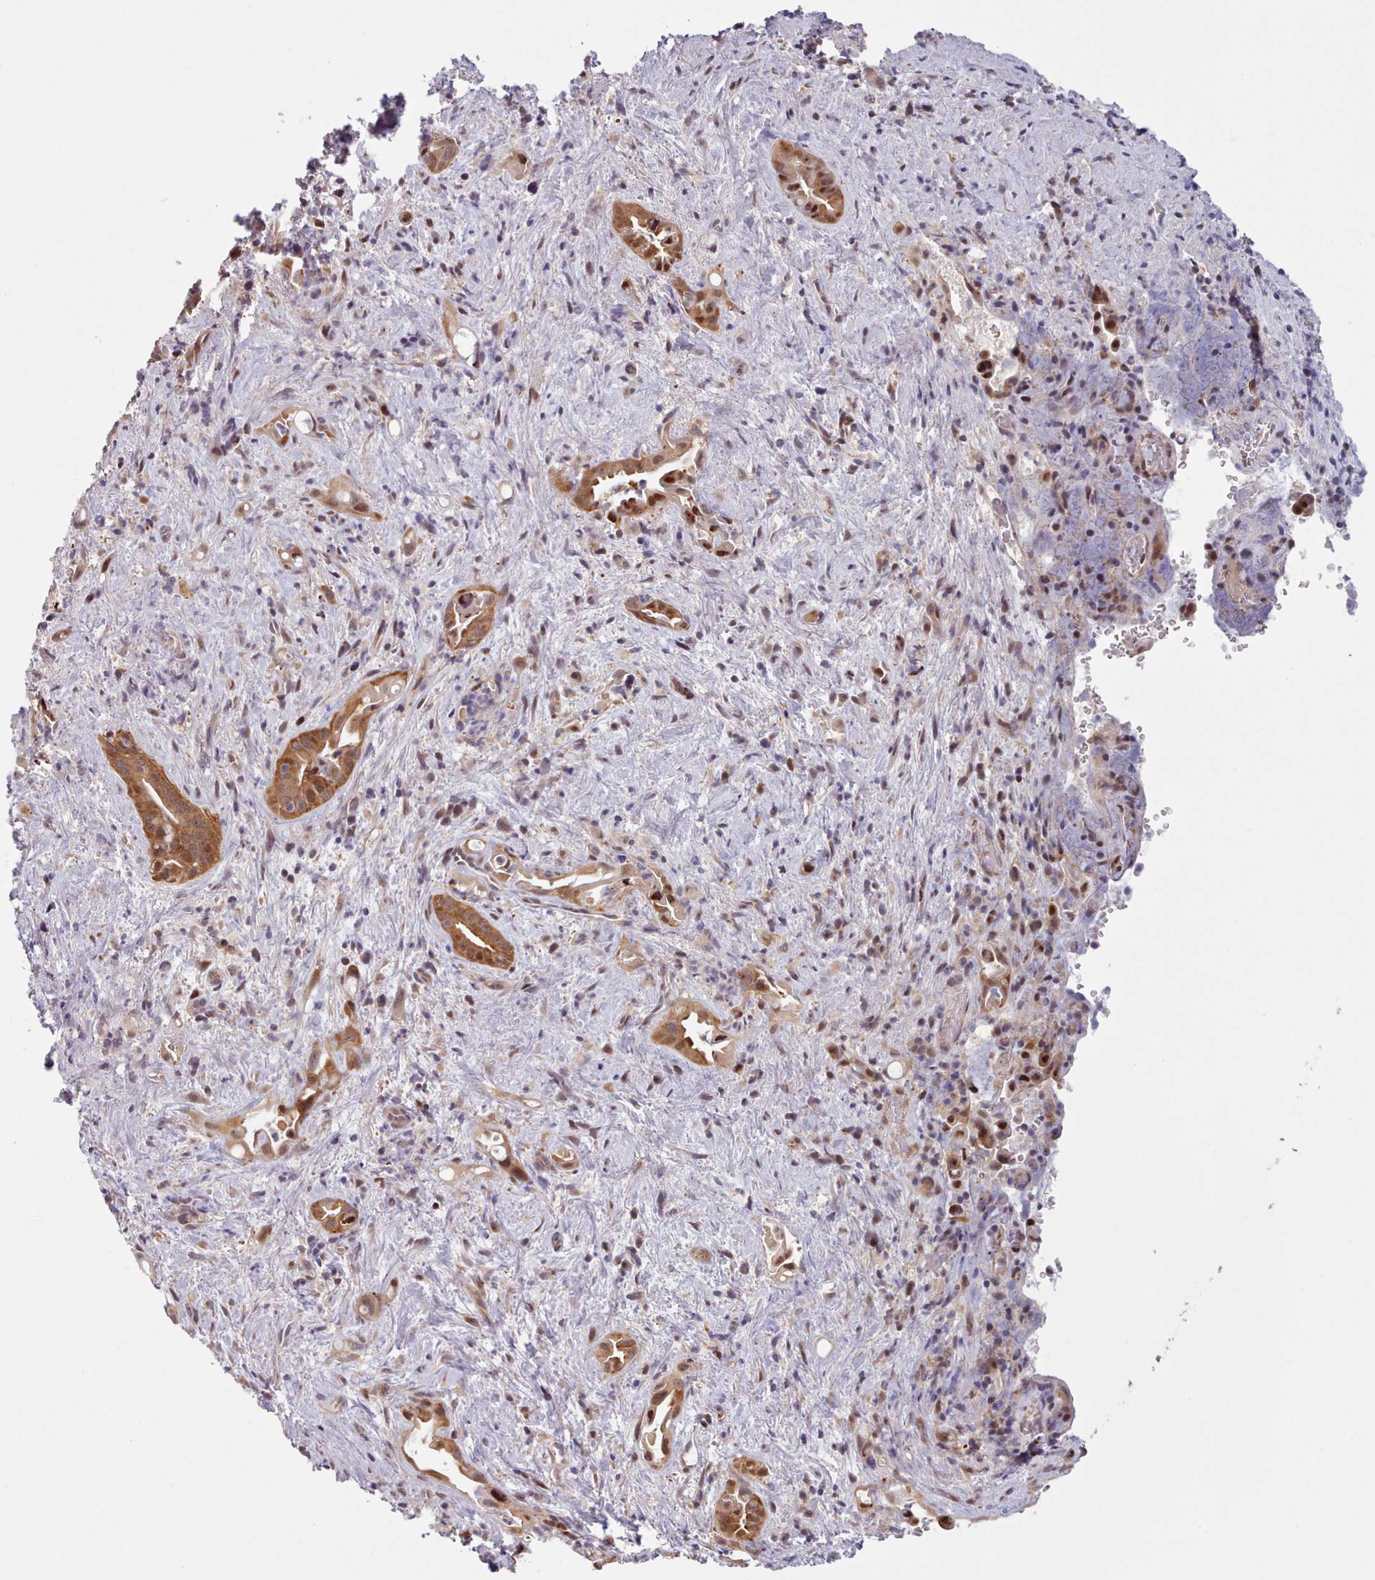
{"staining": {"intensity": "moderate", "quantity": ">75%", "location": "cytoplasmic/membranous,nuclear"}, "tissue": "liver cancer", "cell_type": "Tumor cells", "image_type": "cancer", "snomed": [{"axis": "morphology", "description": "Cholangiocarcinoma"}, {"axis": "topography", "description": "Liver"}], "caption": "Immunohistochemical staining of liver cancer (cholangiocarcinoma) reveals moderate cytoplasmic/membranous and nuclear protein staining in approximately >75% of tumor cells.", "gene": "KBTBD7", "patient": {"sex": "female", "age": 68}}